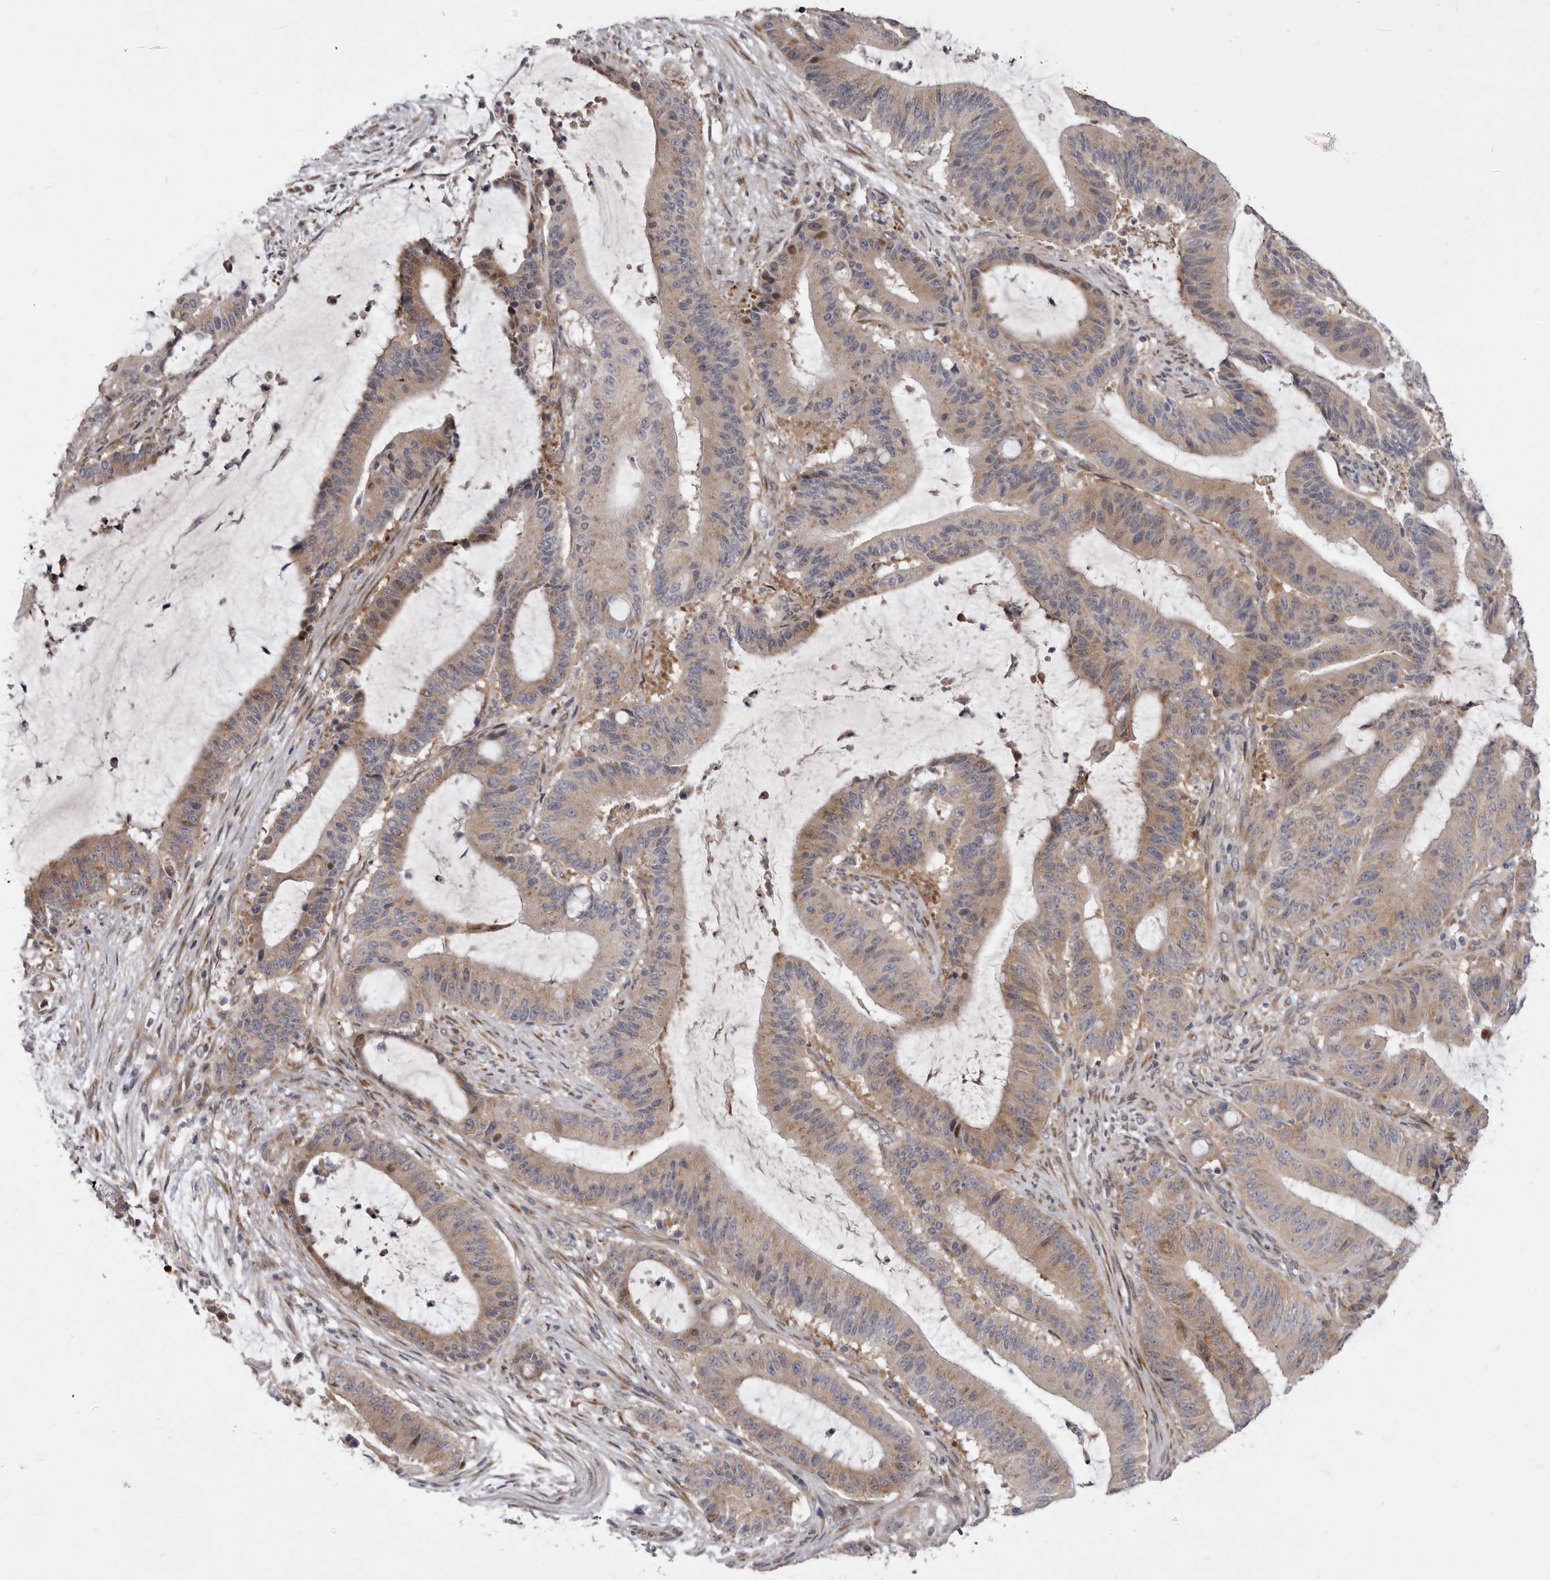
{"staining": {"intensity": "weak", "quantity": "25%-75%", "location": "cytoplasmic/membranous"}, "tissue": "liver cancer", "cell_type": "Tumor cells", "image_type": "cancer", "snomed": [{"axis": "morphology", "description": "Normal tissue, NOS"}, {"axis": "morphology", "description": "Cholangiocarcinoma"}, {"axis": "topography", "description": "Liver"}, {"axis": "topography", "description": "Peripheral nerve tissue"}], "caption": "Liver cancer stained with DAB immunohistochemistry shows low levels of weak cytoplasmic/membranous staining in approximately 25%-75% of tumor cells. (Stains: DAB (3,3'-diaminobenzidine) in brown, nuclei in blue, Microscopy: brightfield microscopy at high magnification).", "gene": "TBC1D8B", "patient": {"sex": "female", "age": 73}}